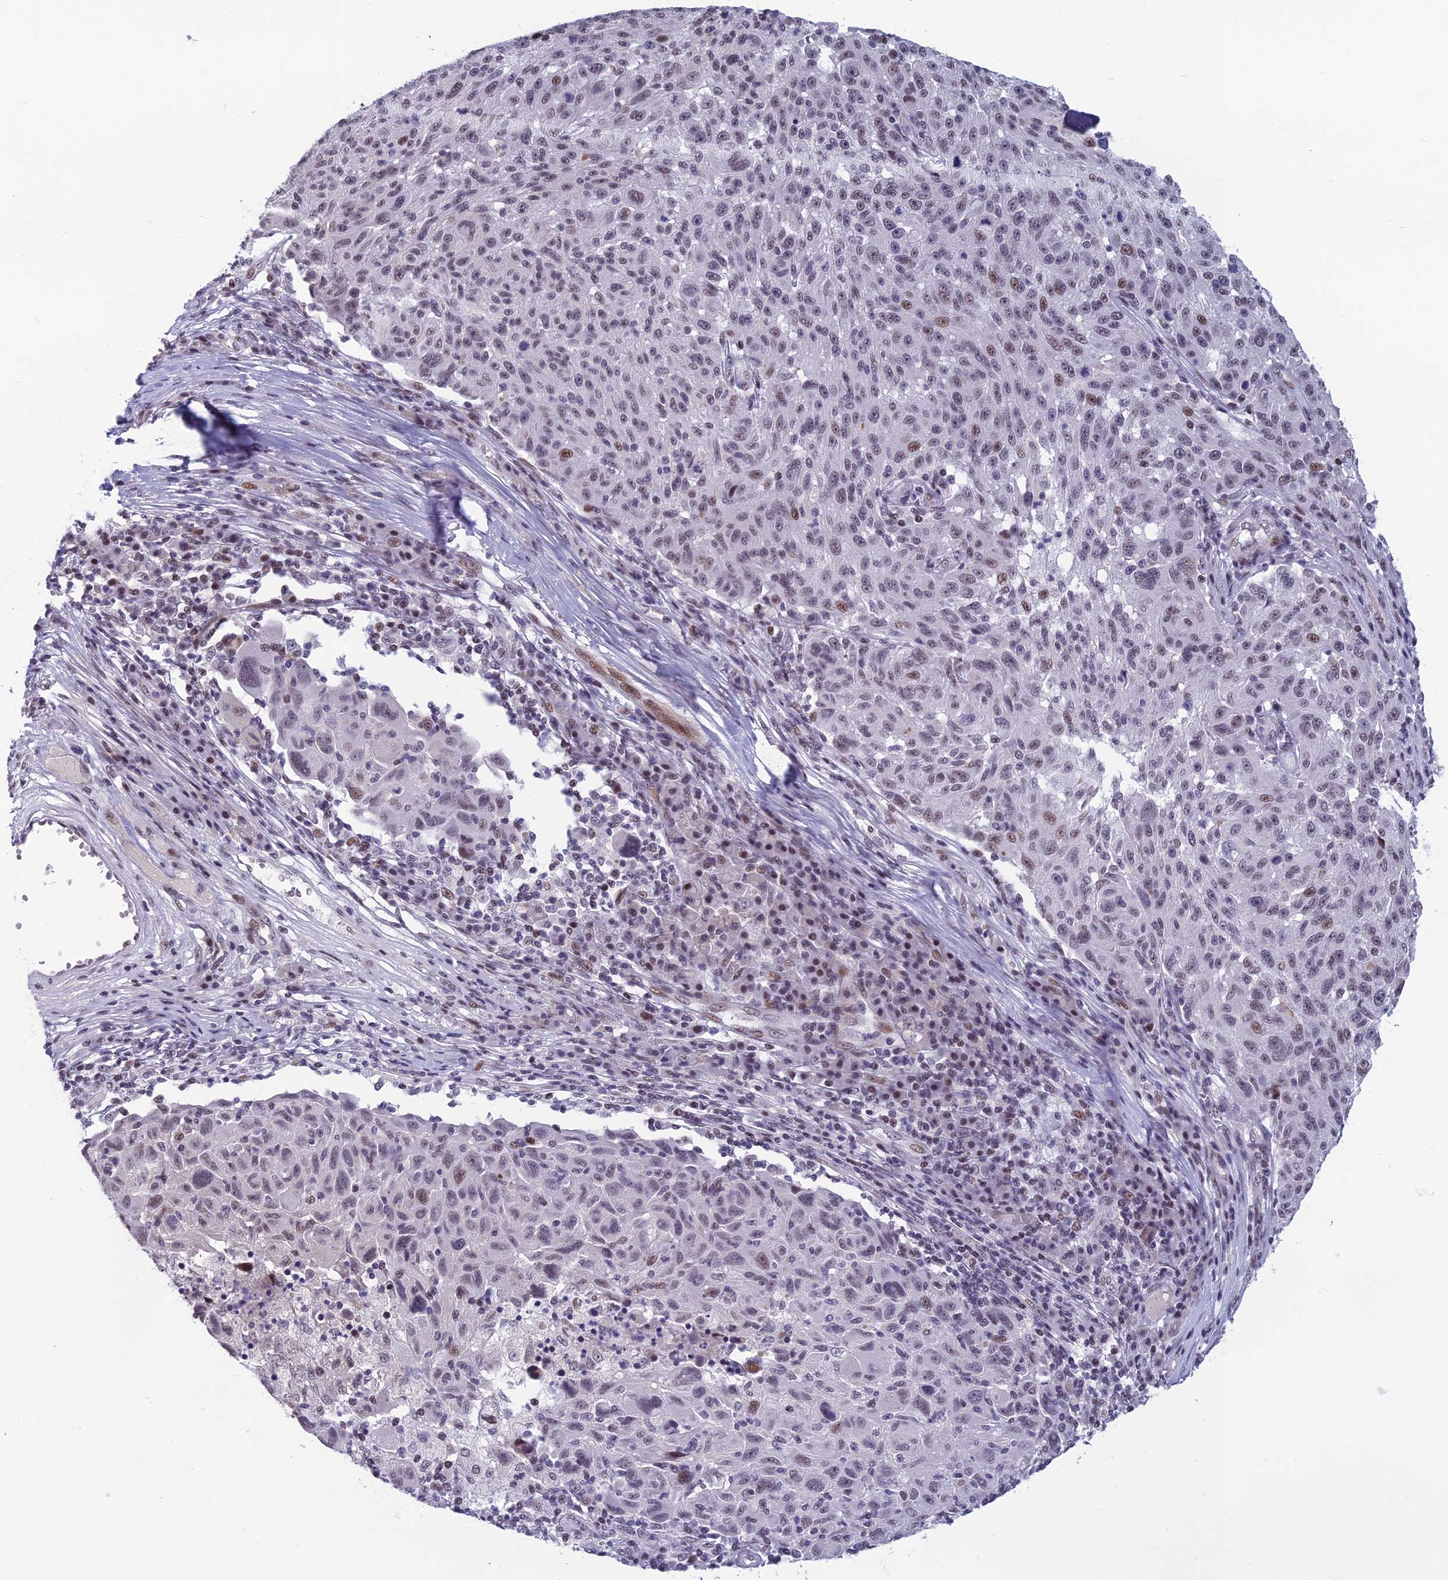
{"staining": {"intensity": "moderate", "quantity": "<25%", "location": "nuclear"}, "tissue": "melanoma", "cell_type": "Tumor cells", "image_type": "cancer", "snomed": [{"axis": "morphology", "description": "Malignant melanoma, NOS"}, {"axis": "topography", "description": "Skin"}], "caption": "Moderate nuclear positivity is seen in about <25% of tumor cells in melanoma.", "gene": "RGS17", "patient": {"sex": "male", "age": 53}}